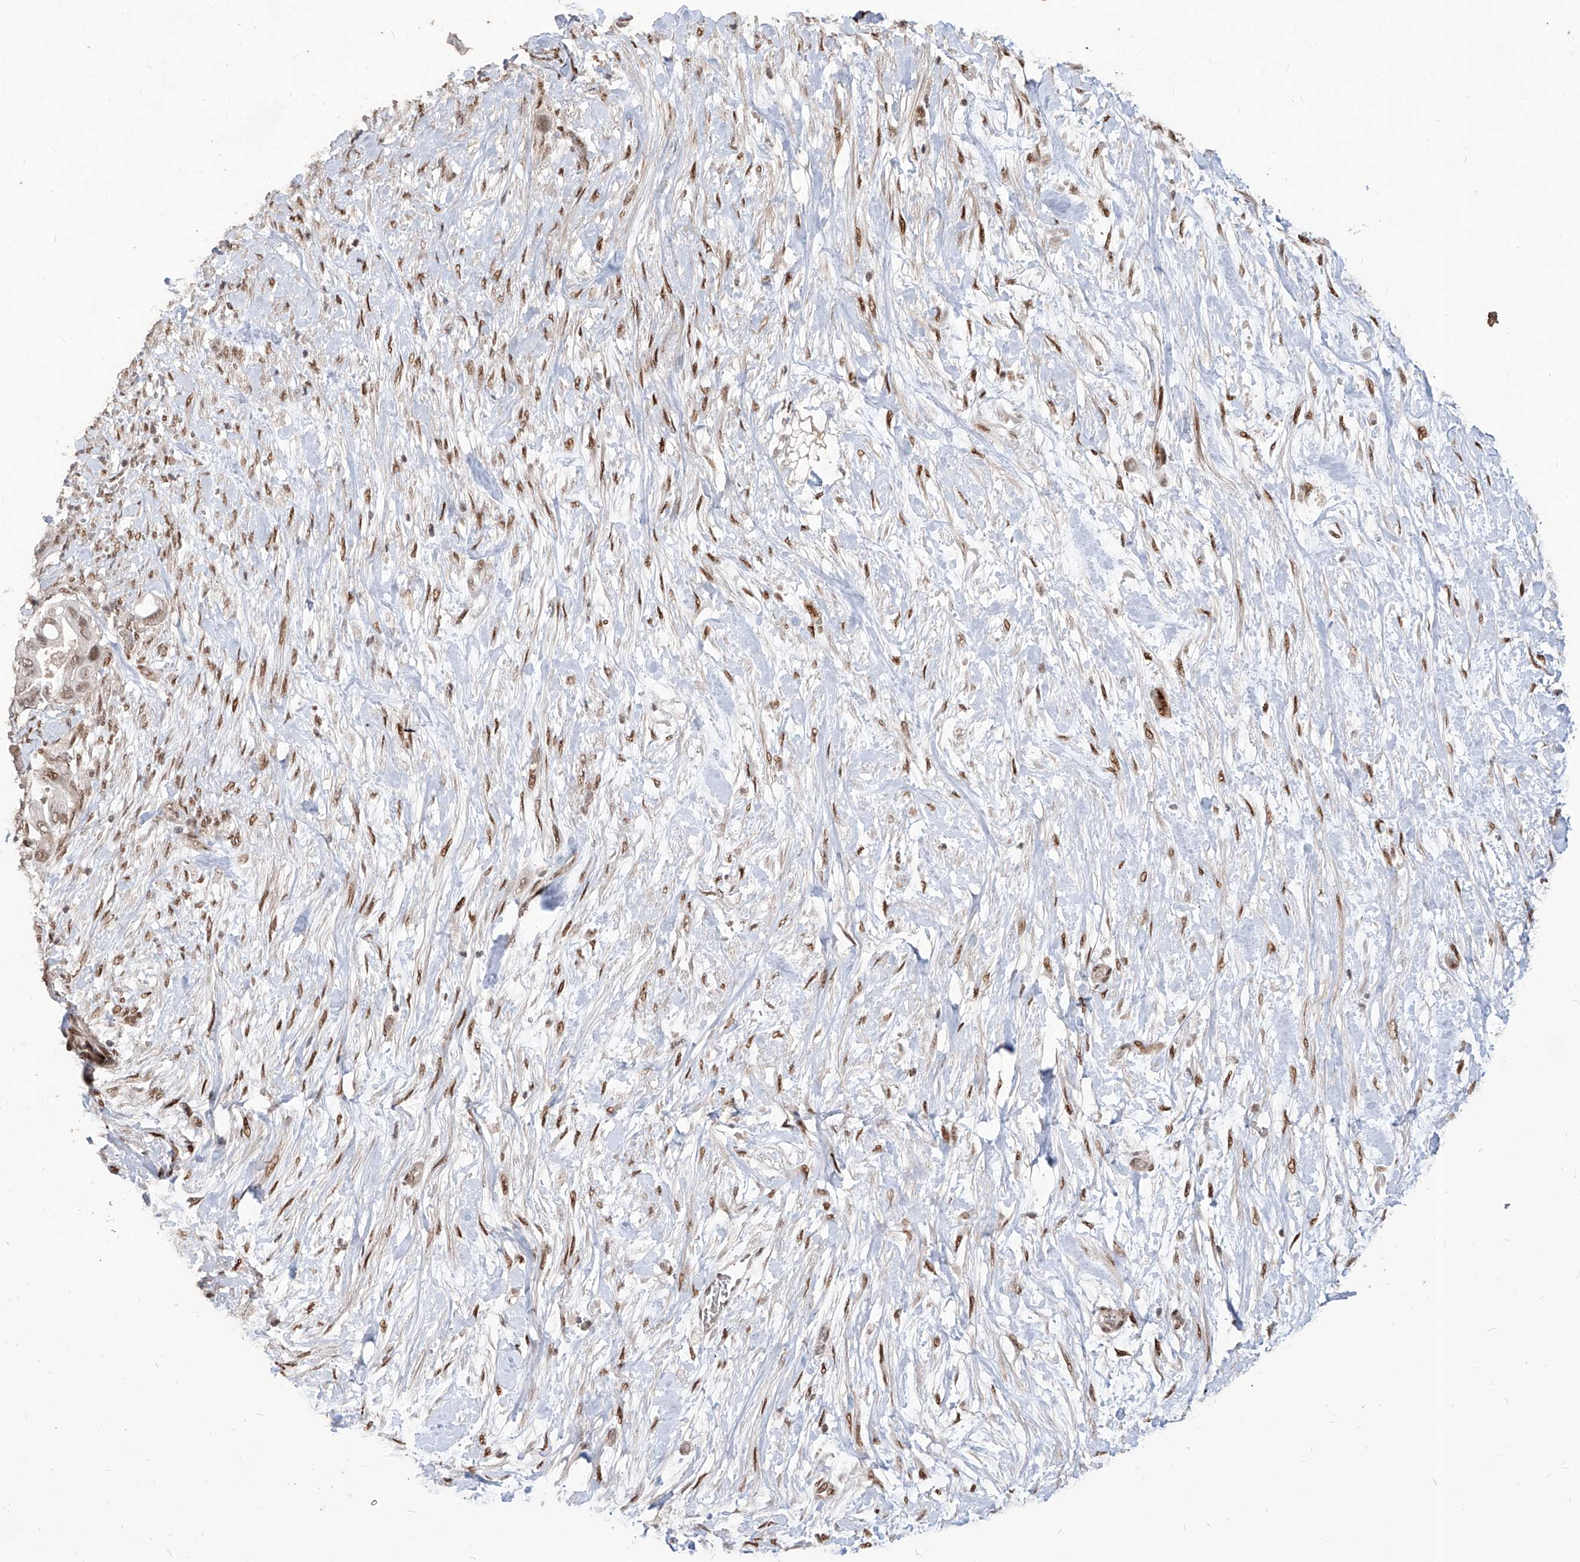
{"staining": {"intensity": "weak", "quantity": ">75%", "location": "nuclear"}, "tissue": "pancreatic cancer", "cell_type": "Tumor cells", "image_type": "cancer", "snomed": [{"axis": "morphology", "description": "Adenocarcinoma, NOS"}, {"axis": "topography", "description": "Pancreas"}], "caption": "The micrograph reveals a brown stain indicating the presence of a protein in the nuclear of tumor cells in pancreatic cancer (adenocarcinoma). The protein of interest is stained brown, and the nuclei are stained in blue (DAB IHC with brightfield microscopy, high magnification).", "gene": "IRF2", "patient": {"sex": "male", "age": 68}}